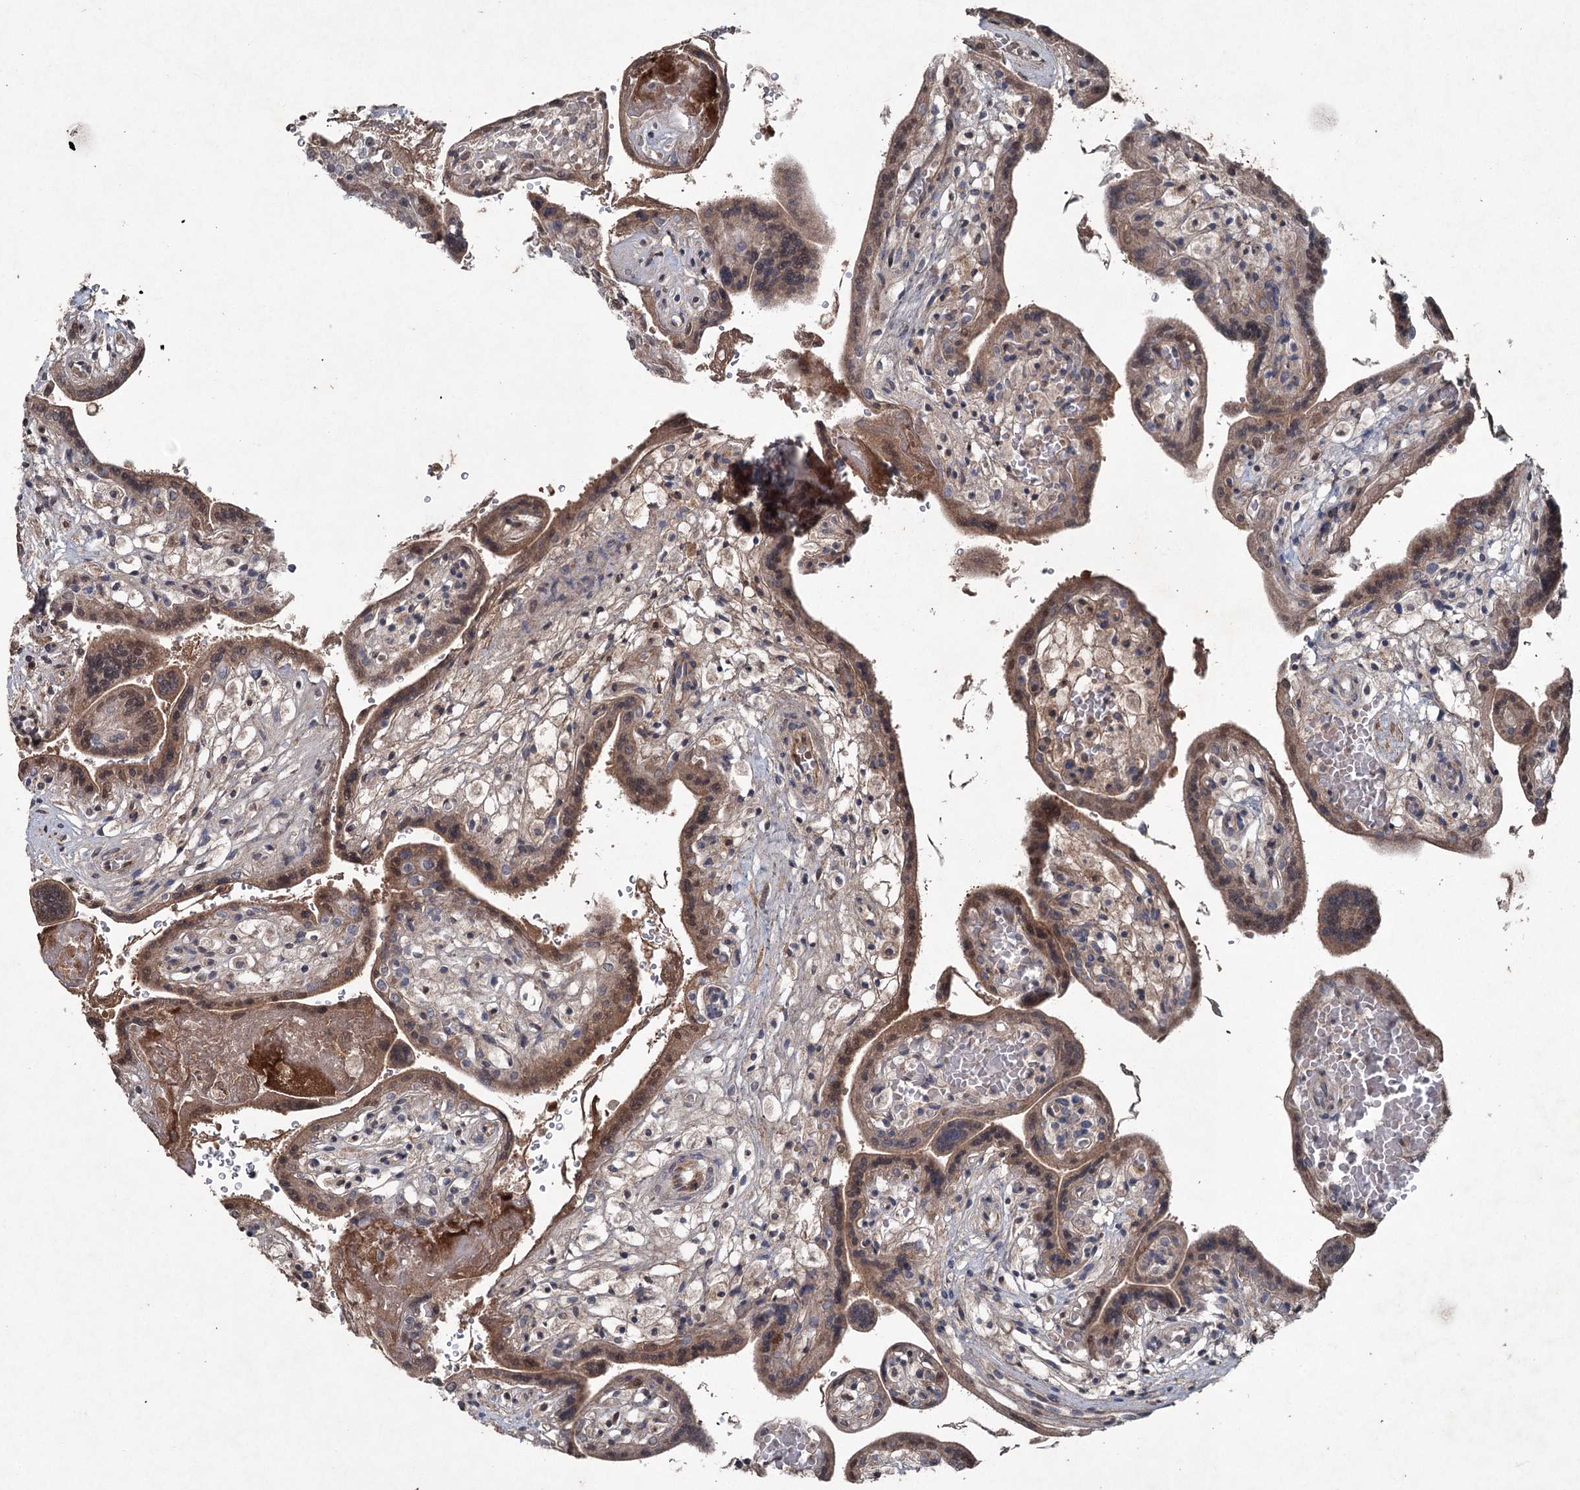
{"staining": {"intensity": "moderate", "quantity": "25%-75%", "location": "cytoplasmic/membranous,nuclear"}, "tissue": "placenta", "cell_type": "Trophoblastic cells", "image_type": "normal", "snomed": [{"axis": "morphology", "description": "Normal tissue, NOS"}, {"axis": "topography", "description": "Placenta"}], "caption": "A histopathology image of human placenta stained for a protein reveals moderate cytoplasmic/membranous,nuclear brown staining in trophoblastic cells. The staining was performed using DAB (3,3'-diaminobenzidine) to visualize the protein expression in brown, while the nuclei were stained in blue with hematoxylin (Magnification: 20x).", "gene": "PGLYRP2", "patient": {"sex": "female", "age": 37}}